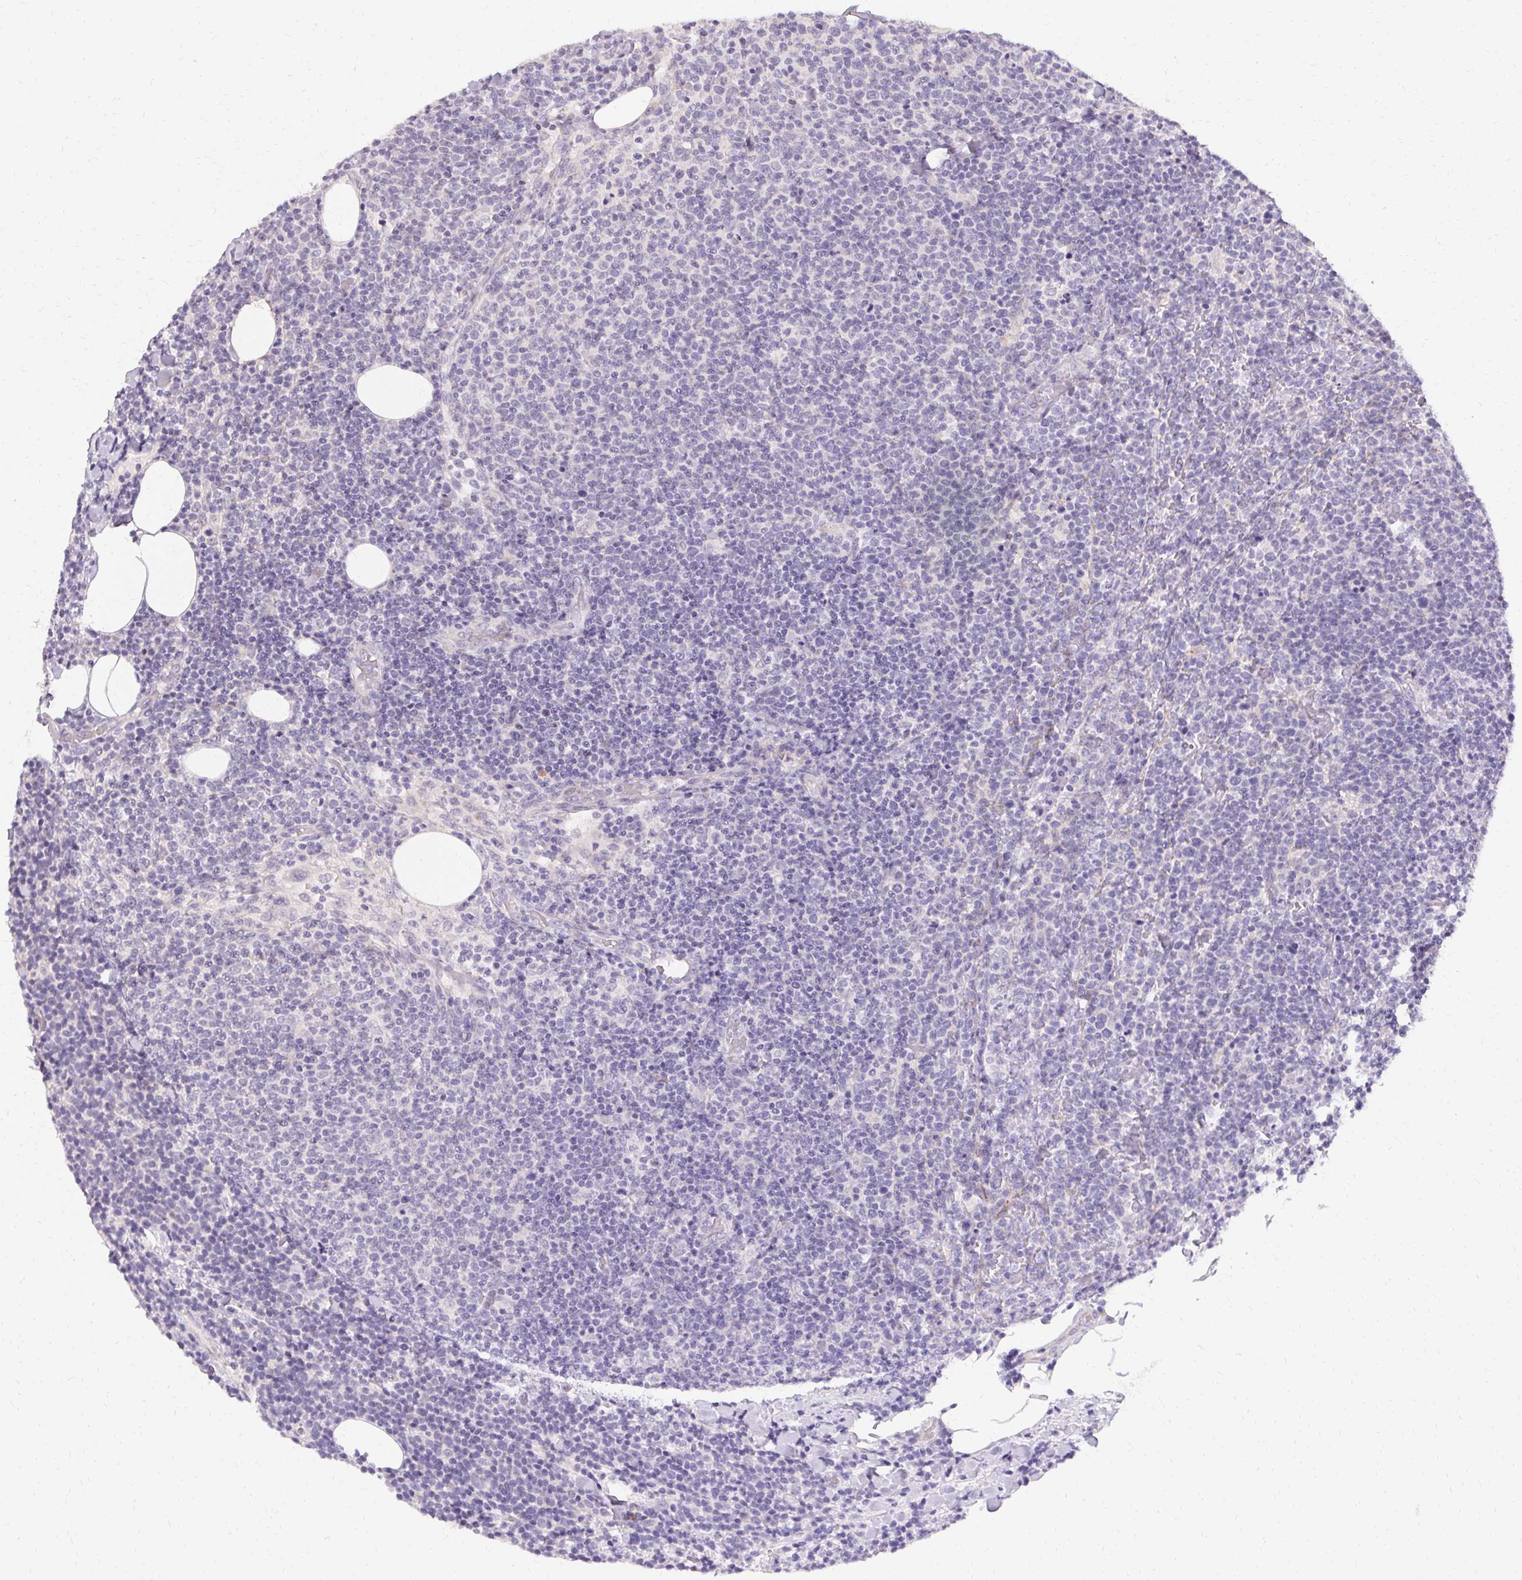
{"staining": {"intensity": "negative", "quantity": "none", "location": "none"}, "tissue": "lymphoma", "cell_type": "Tumor cells", "image_type": "cancer", "snomed": [{"axis": "morphology", "description": "Malignant lymphoma, non-Hodgkin's type, High grade"}, {"axis": "topography", "description": "Lymph node"}], "caption": "Lymphoma was stained to show a protein in brown. There is no significant expression in tumor cells. Brightfield microscopy of immunohistochemistry stained with DAB (3,3'-diaminobenzidine) (brown) and hematoxylin (blue), captured at high magnification.", "gene": "HSD17B3", "patient": {"sex": "male", "age": 61}}